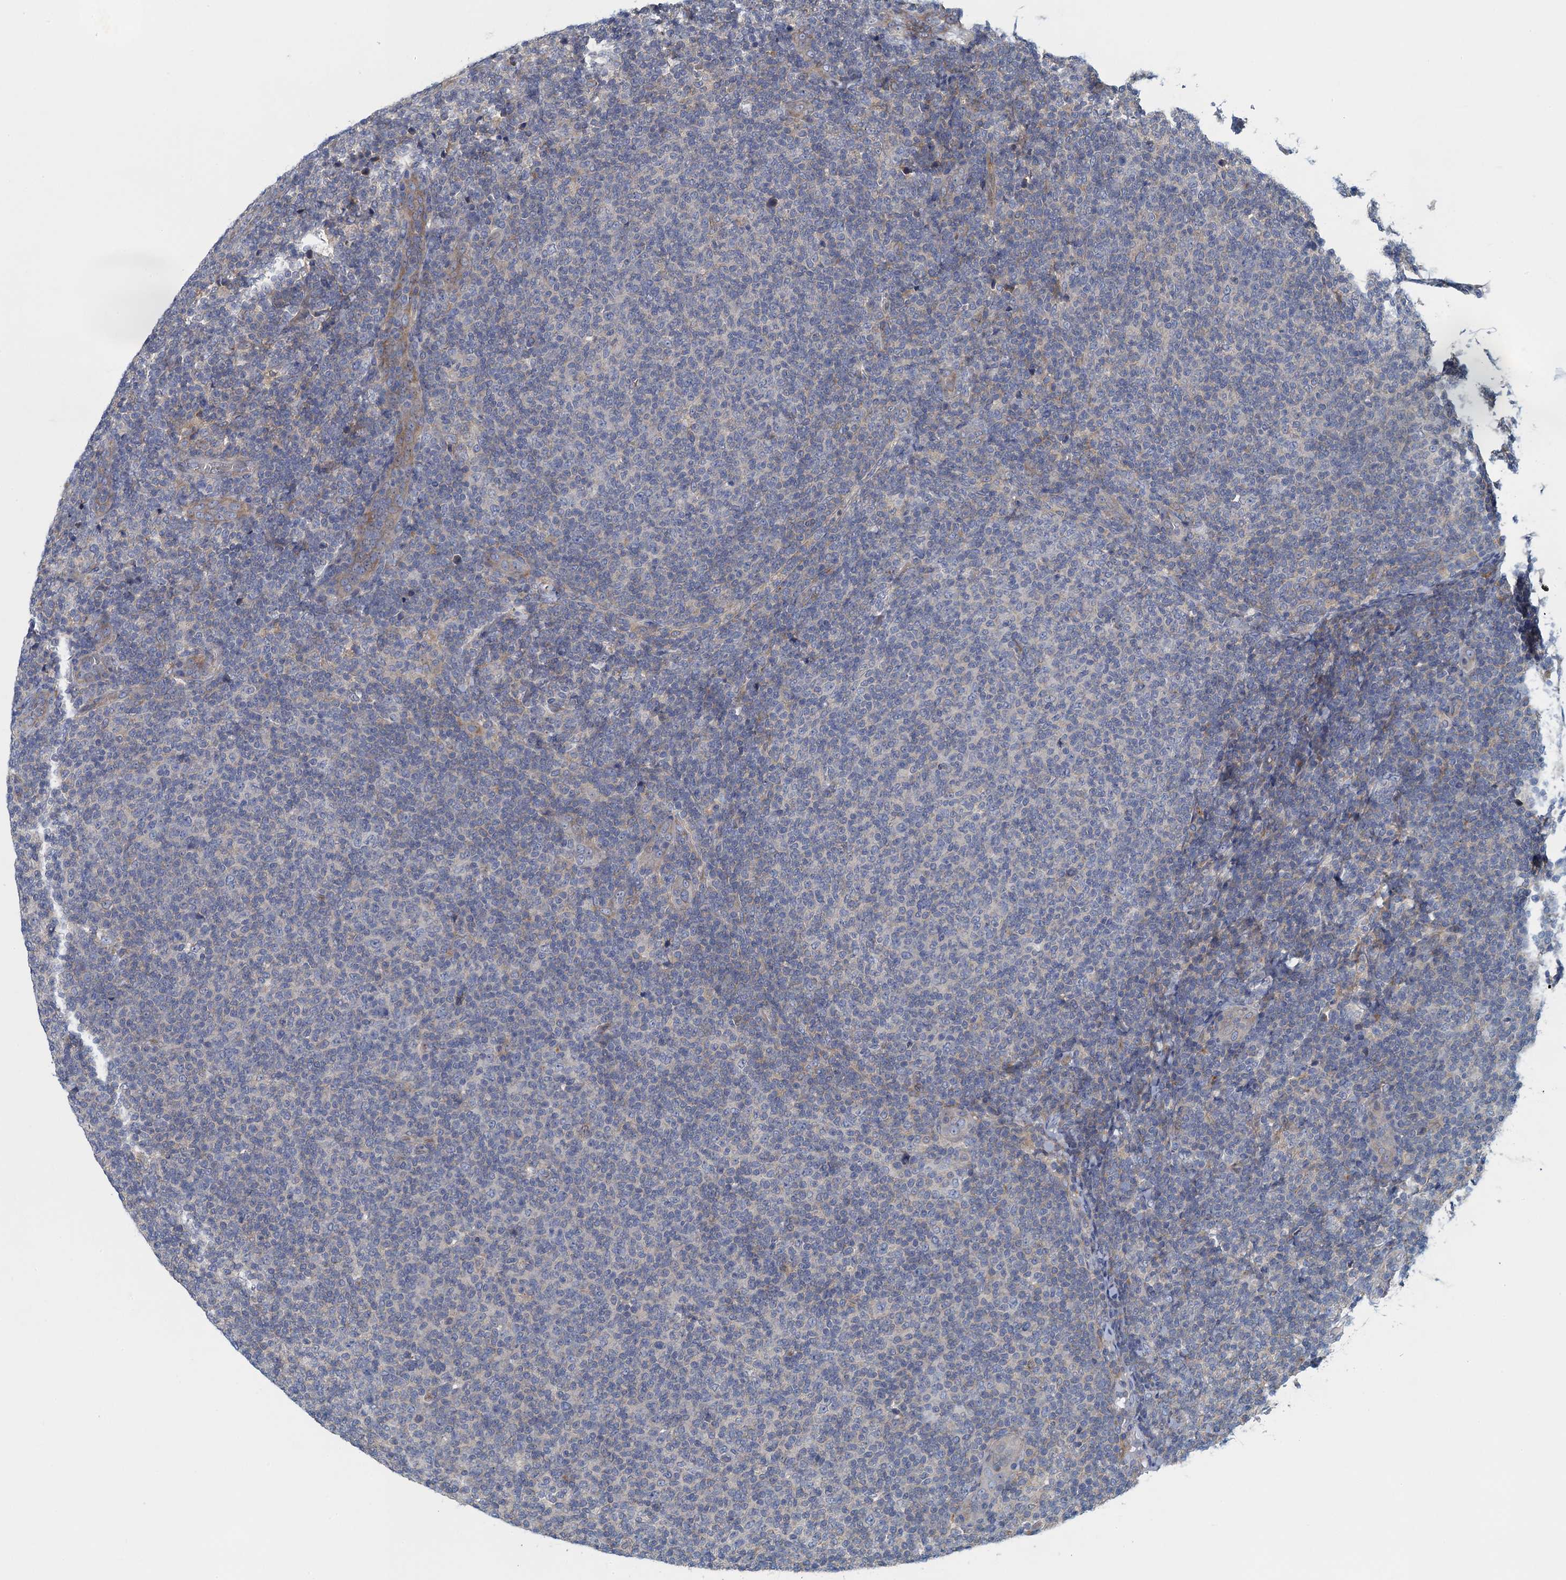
{"staining": {"intensity": "negative", "quantity": "none", "location": "none"}, "tissue": "lymphoma", "cell_type": "Tumor cells", "image_type": "cancer", "snomed": [{"axis": "morphology", "description": "Malignant lymphoma, non-Hodgkin's type, Low grade"}, {"axis": "topography", "description": "Lymph node"}], "caption": "The immunohistochemistry (IHC) image has no significant staining in tumor cells of malignant lymphoma, non-Hodgkin's type (low-grade) tissue.", "gene": "NCKAP1L", "patient": {"sex": "male", "age": 66}}